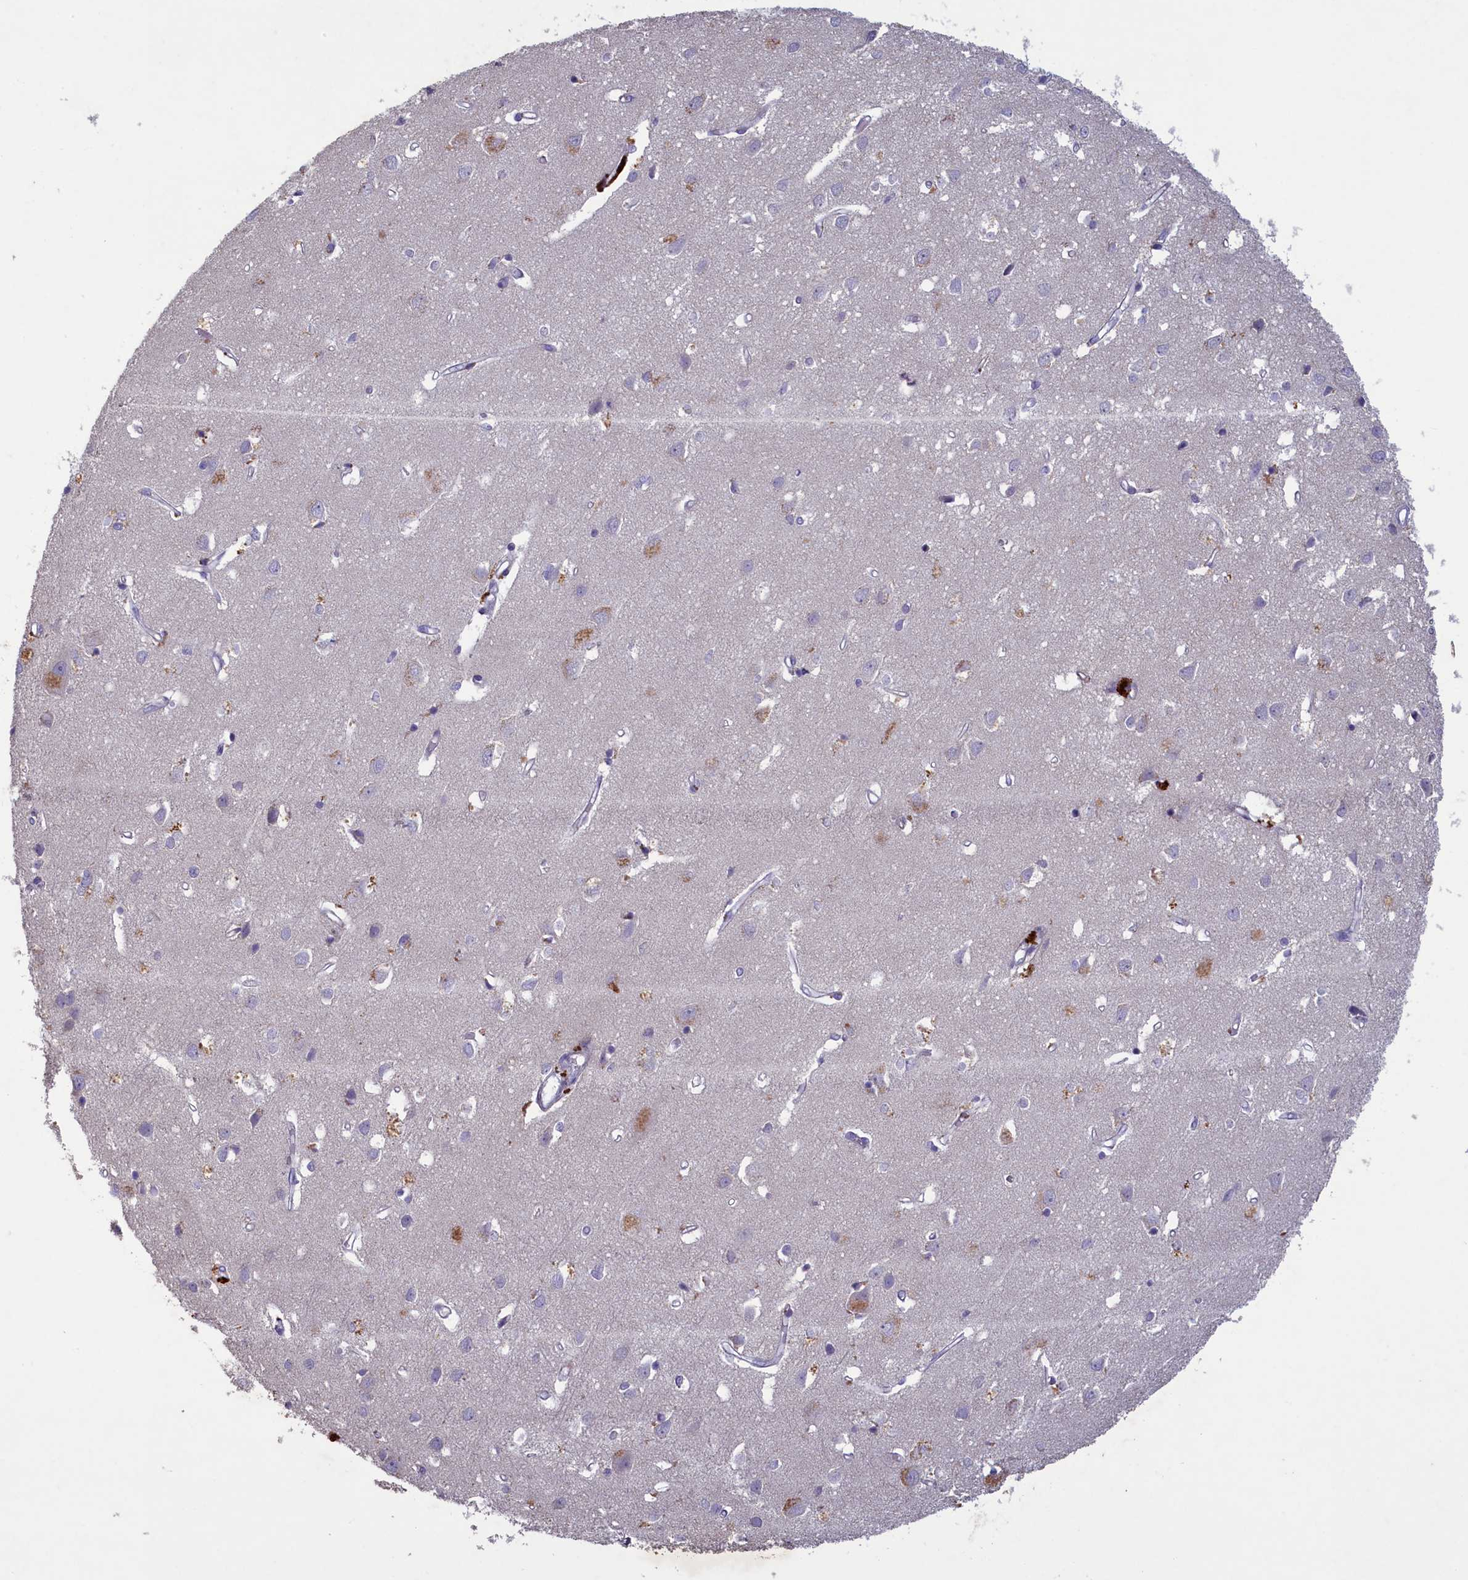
{"staining": {"intensity": "negative", "quantity": "none", "location": "none"}, "tissue": "cerebral cortex", "cell_type": "Endothelial cells", "image_type": "normal", "snomed": [{"axis": "morphology", "description": "Normal tissue, NOS"}, {"axis": "topography", "description": "Cerebral cortex"}], "caption": "This photomicrograph is of unremarkable cerebral cortex stained with IHC to label a protein in brown with the nuclei are counter-stained blue. There is no staining in endothelial cells.", "gene": "ATF7IP2", "patient": {"sex": "female", "age": 64}}